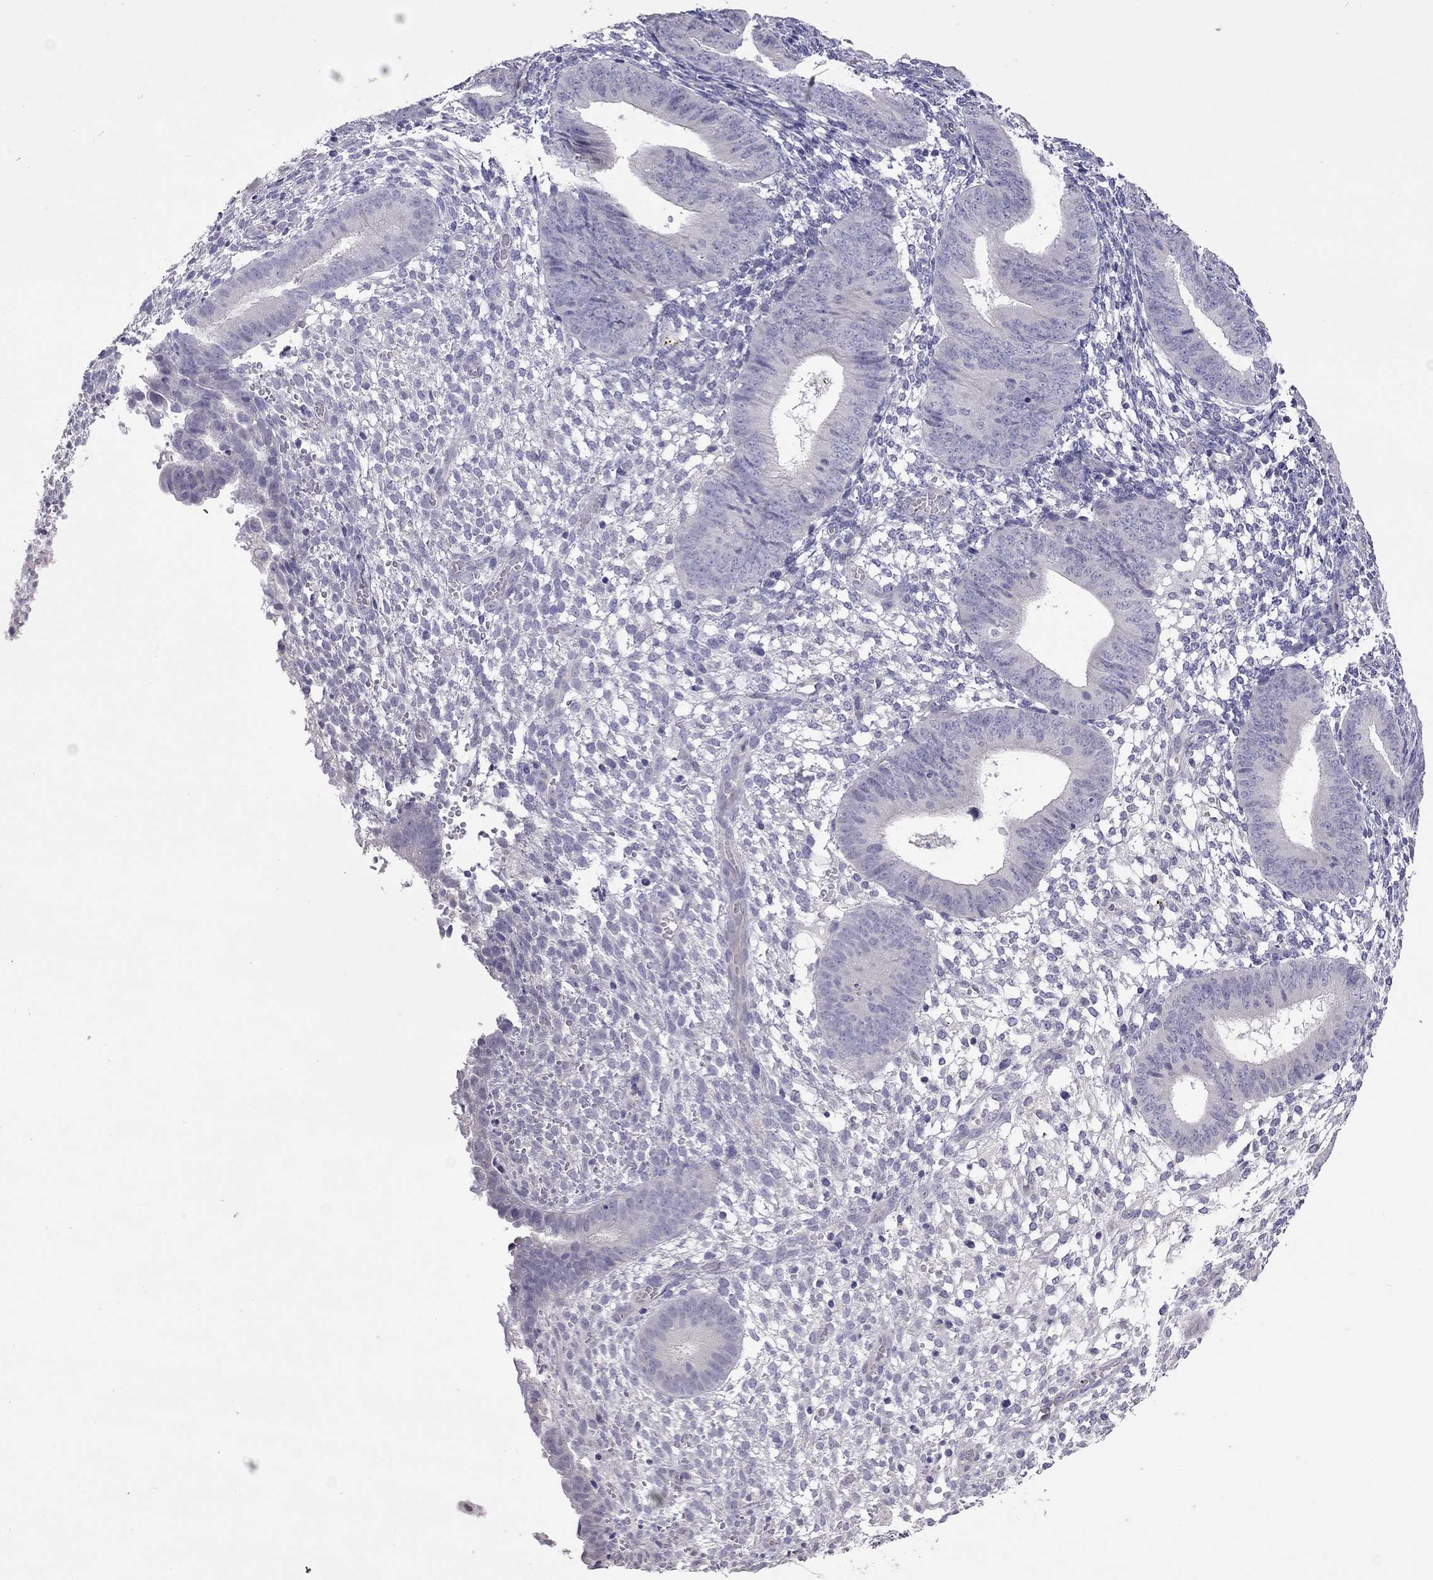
{"staining": {"intensity": "negative", "quantity": "none", "location": "none"}, "tissue": "endometrium", "cell_type": "Cells in endometrial stroma", "image_type": "normal", "snomed": [{"axis": "morphology", "description": "Normal tissue, NOS"}, {"axis": "topography", "description": "Endometrium"}], "caption": "DAB (3,3'-diaminobenzidine) immunohistochemical staining of benign endometrium displays no significant staining in cells in endometrial stroma.", "gene": "FEZ1", "patient": {"sex": "female", "age": 39}}